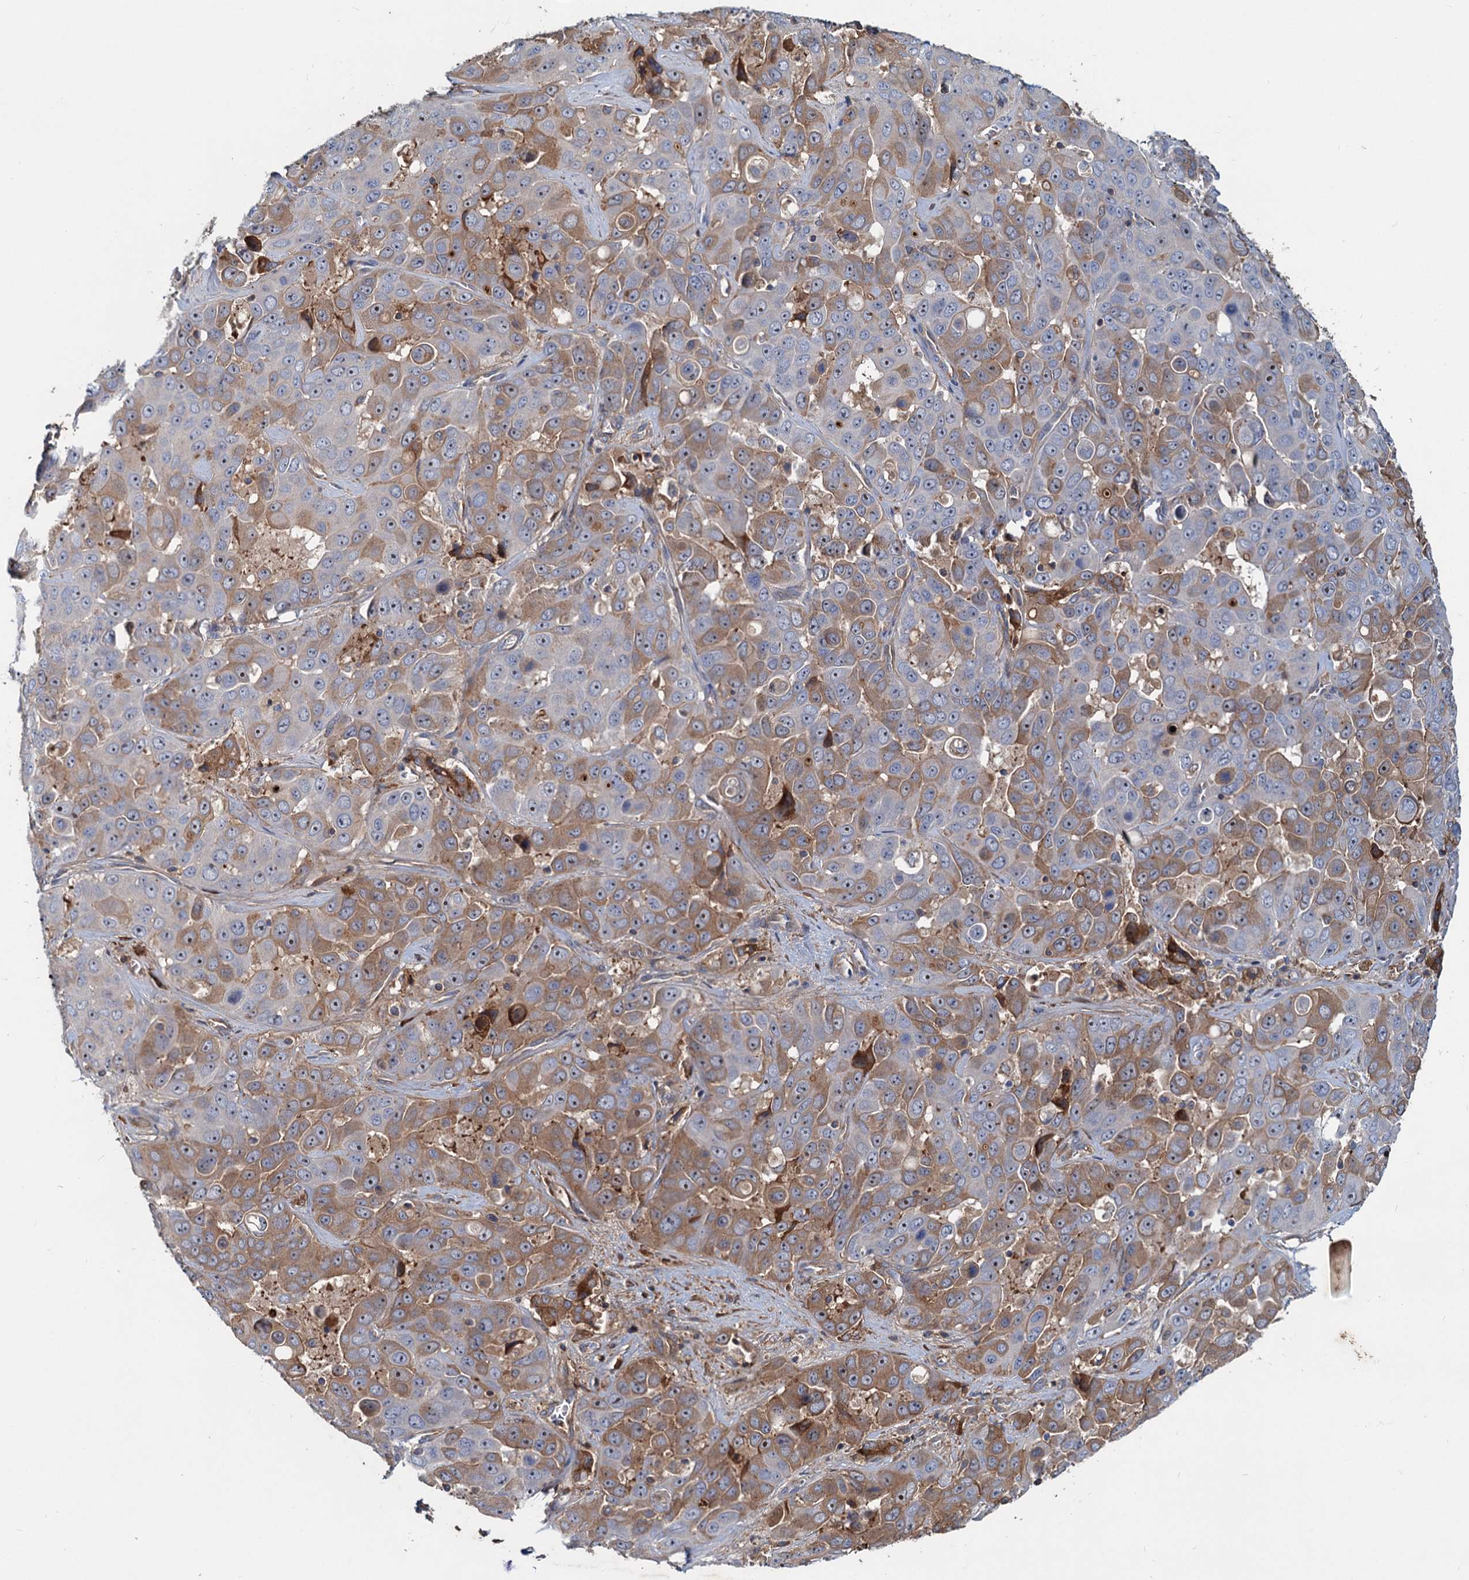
{"staining": {"intensity": "moderate", "quantity": "25%-75%", "location": "cytoplasmic/membranous"}, "tissue": "liver cancer", "cell_type": "Tumor cells", "image_type": "cancer", "snomed": [{"axis": "morphology", "description": "Cholangiocarcinoma"}, {"axis": "topography", "description": "Liver"}], "caption": "A micrograph of human cholangiocarcinoma (liver) stained for a protein demonstrates moderate cytoplasmic/membranous brown staining in tumor cells.", "gene": "CHRD", "patient": {"sex": "female", "age": 52}}